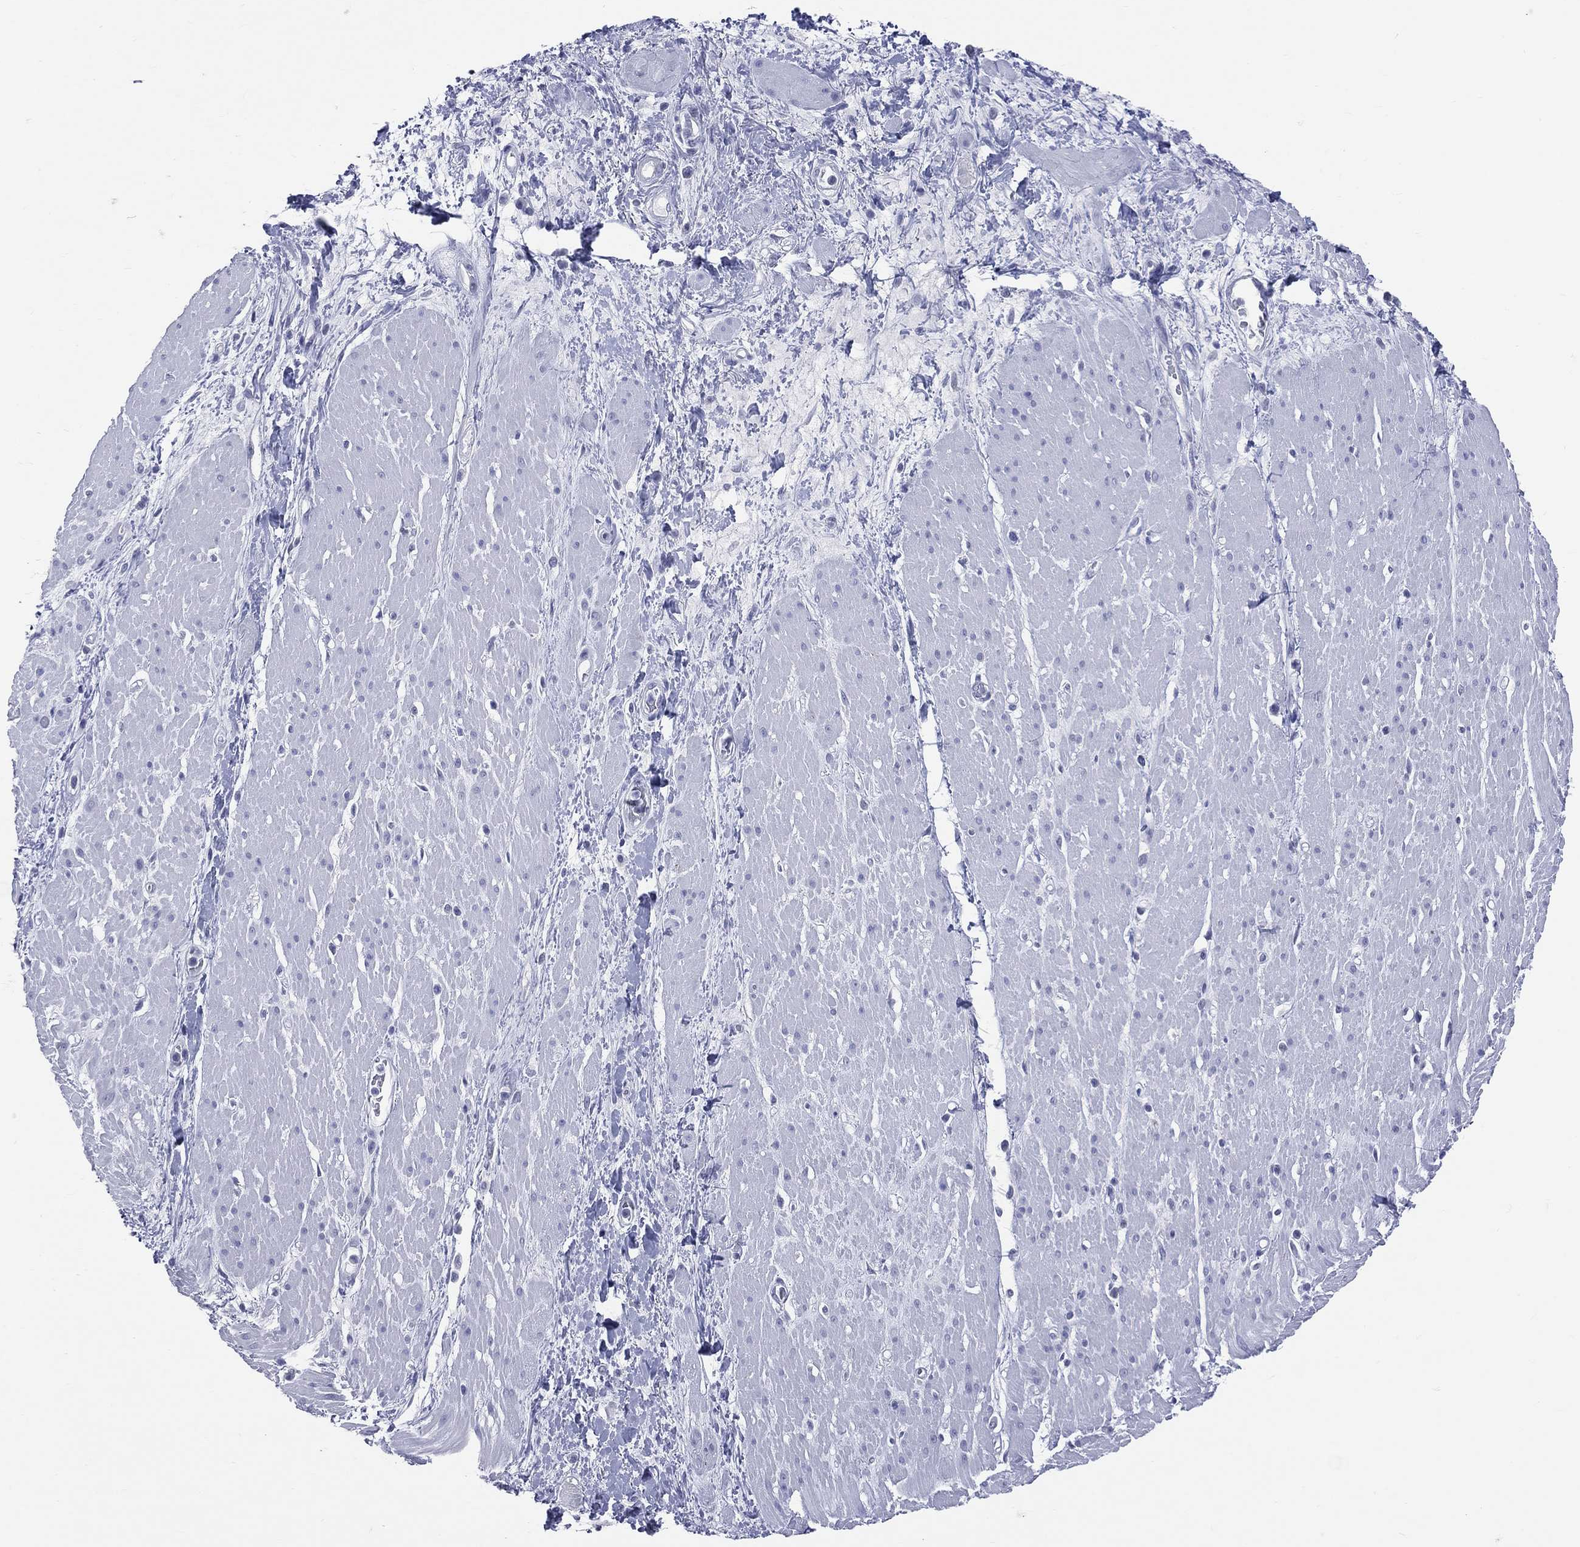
{"staining": {"intensity": "negative", "quantity": "none", "location": "none"}, "tissue": "smooth muscle", "cell_type": "Smooth muscle cells", "image_type": "normal", "snomed": [{"axis": "morphology", "description": "Normal tissue, NOS"}, {"axis": "topography", "description": "Soft tissue"}, {"axis": "topography", "description": "Smooth muscle"}], "caption": "A photomicrograph of smooth muscle stained for a protein shows no brown staining in smooth muscle cells.", "gene": "MLLT10", "patient": {"sex": "male", "age": 72}}